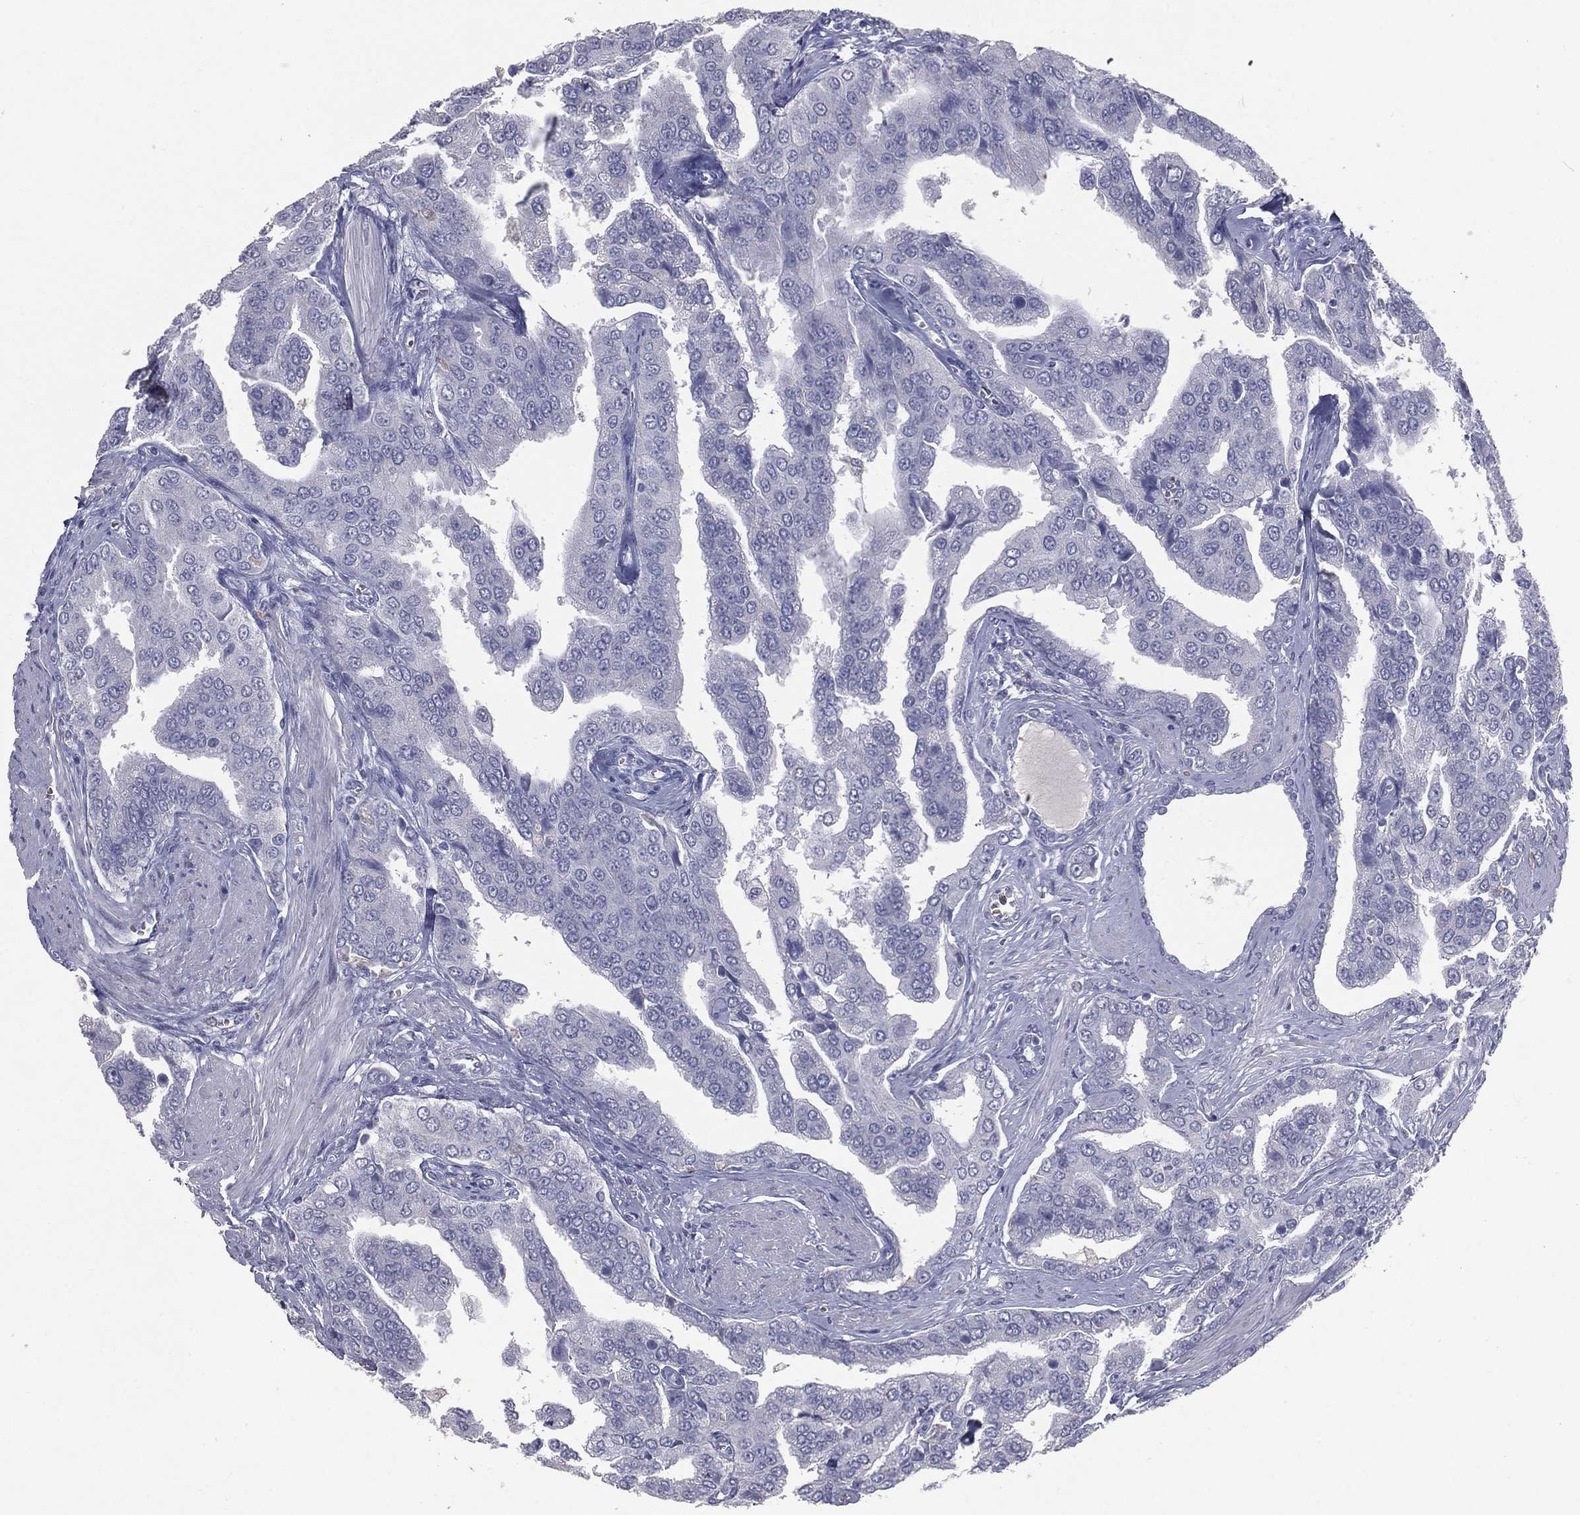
{"staining": {"intensity": "negative", "quantity": "none", "location": "none"}, "tissue": "prostate cancer", "cell_type": "Tumor cells", "image_type": "cancer", "snomed": [{"axis": "morphology", "description": "Adenocarcinoma, NOS"}, {"axis": "topography", "description": "Prostate and seminal vesicle, NOS"}, {"axis": "topography", "description": "Prostate"}], "caption": "There is no significant positivity in tumor cells of prostate adenocarcinoma.", "gene": "ESX1", "patient": {"sex": "male", "age": 69}}